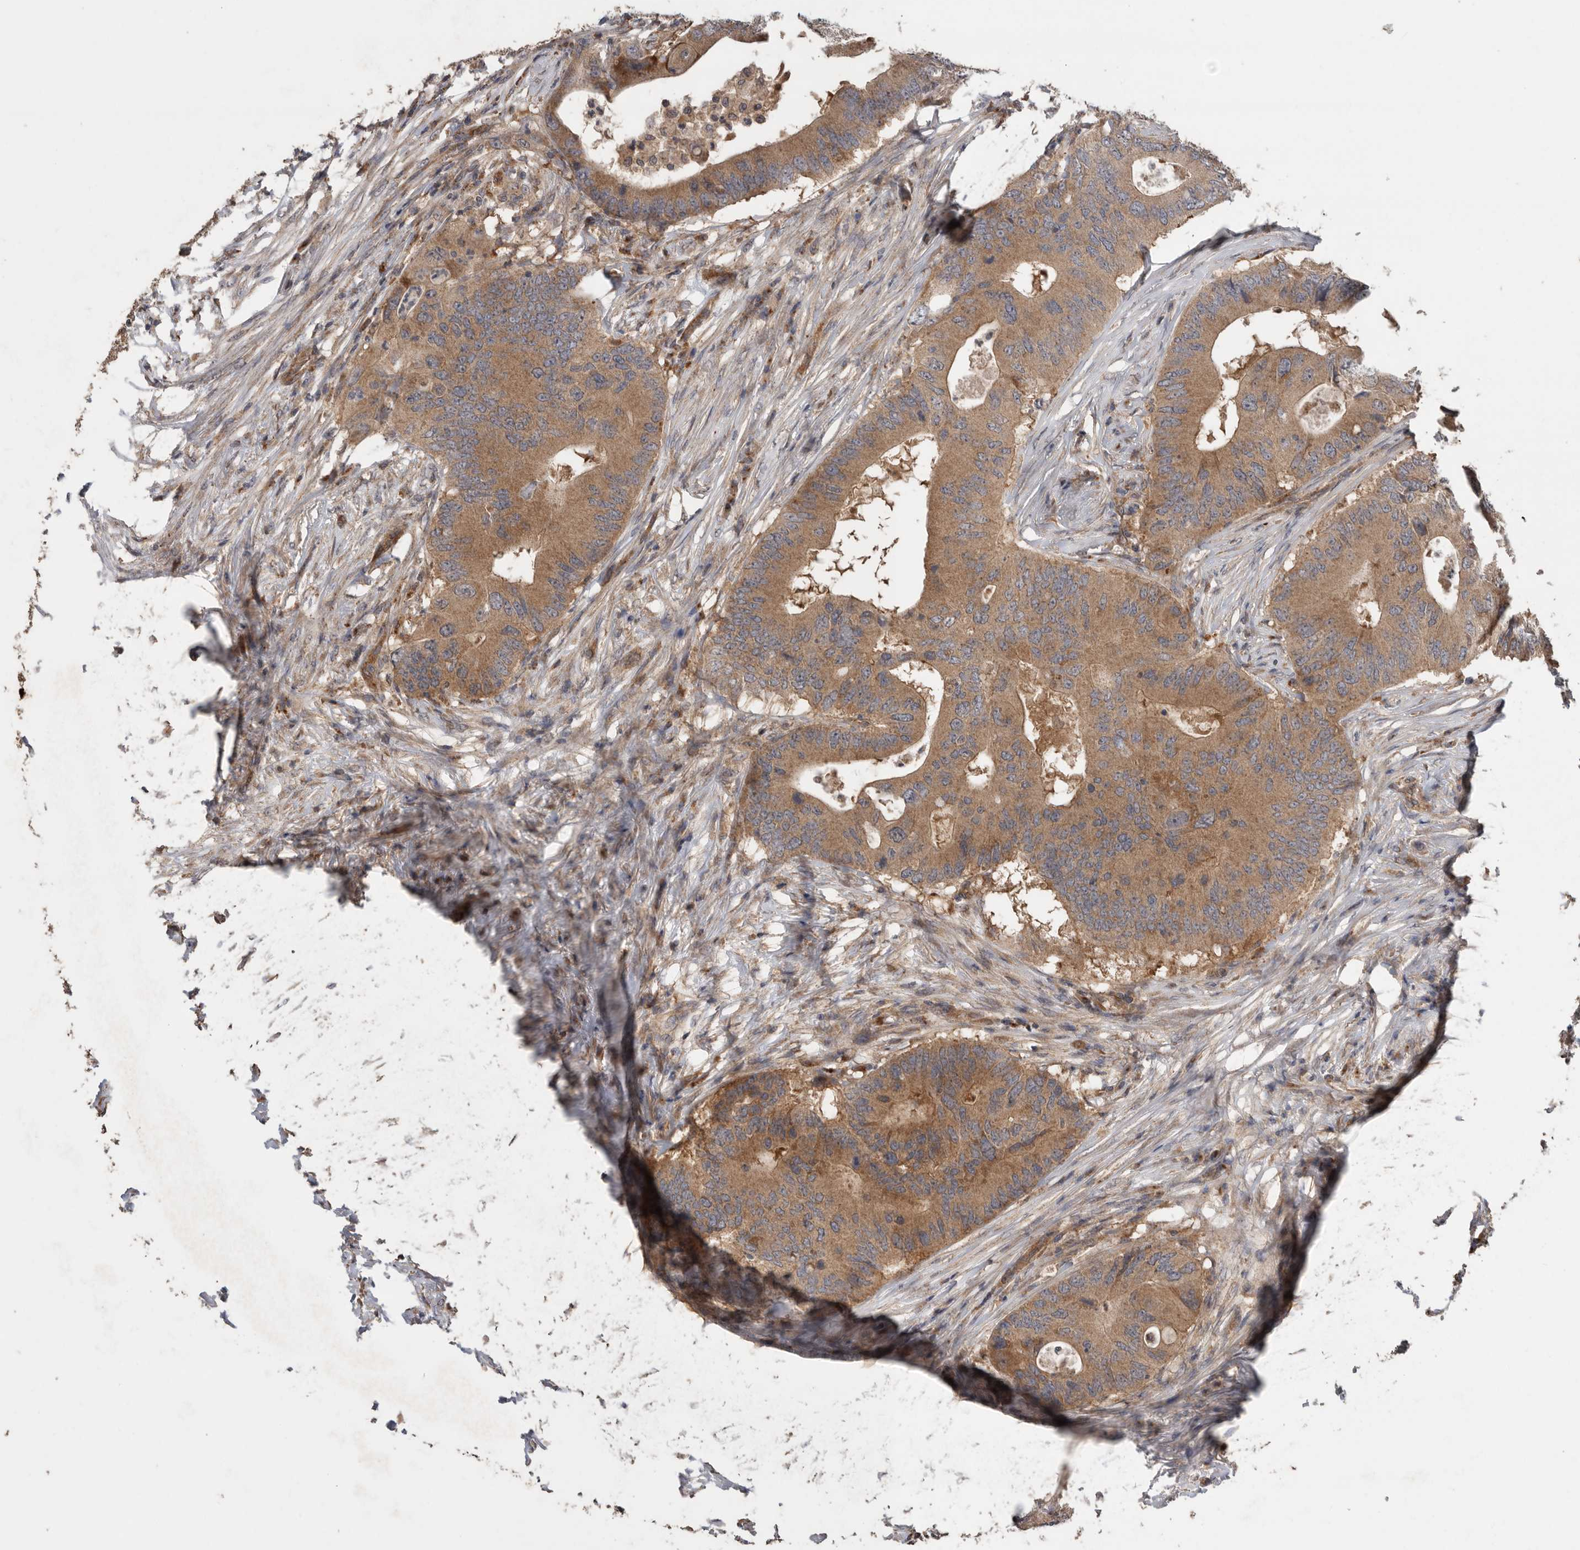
{"staining": {"intensity": "moderate", "quantity": ">75%", "location": "cytoplasmic/membranous"}, "tissue": "colorectal cancer", "cell_type": "Tumor cells", "image_type": "cancer", "snomed": [{"axis": "morphology", "description": "Adenocarcinoma, NOS"}, {"axis": "topography", "description": "Colon"}], "caption": "A photomicrograph of human adenocarcinoma (colorectal) stained for a protein shows moderate cytoplasmic/membranous brown staining in tumor cells. Nuclei are stained in blue.", "gene": "PODXL2", "patient": {"sex": "male", "age": 71}}